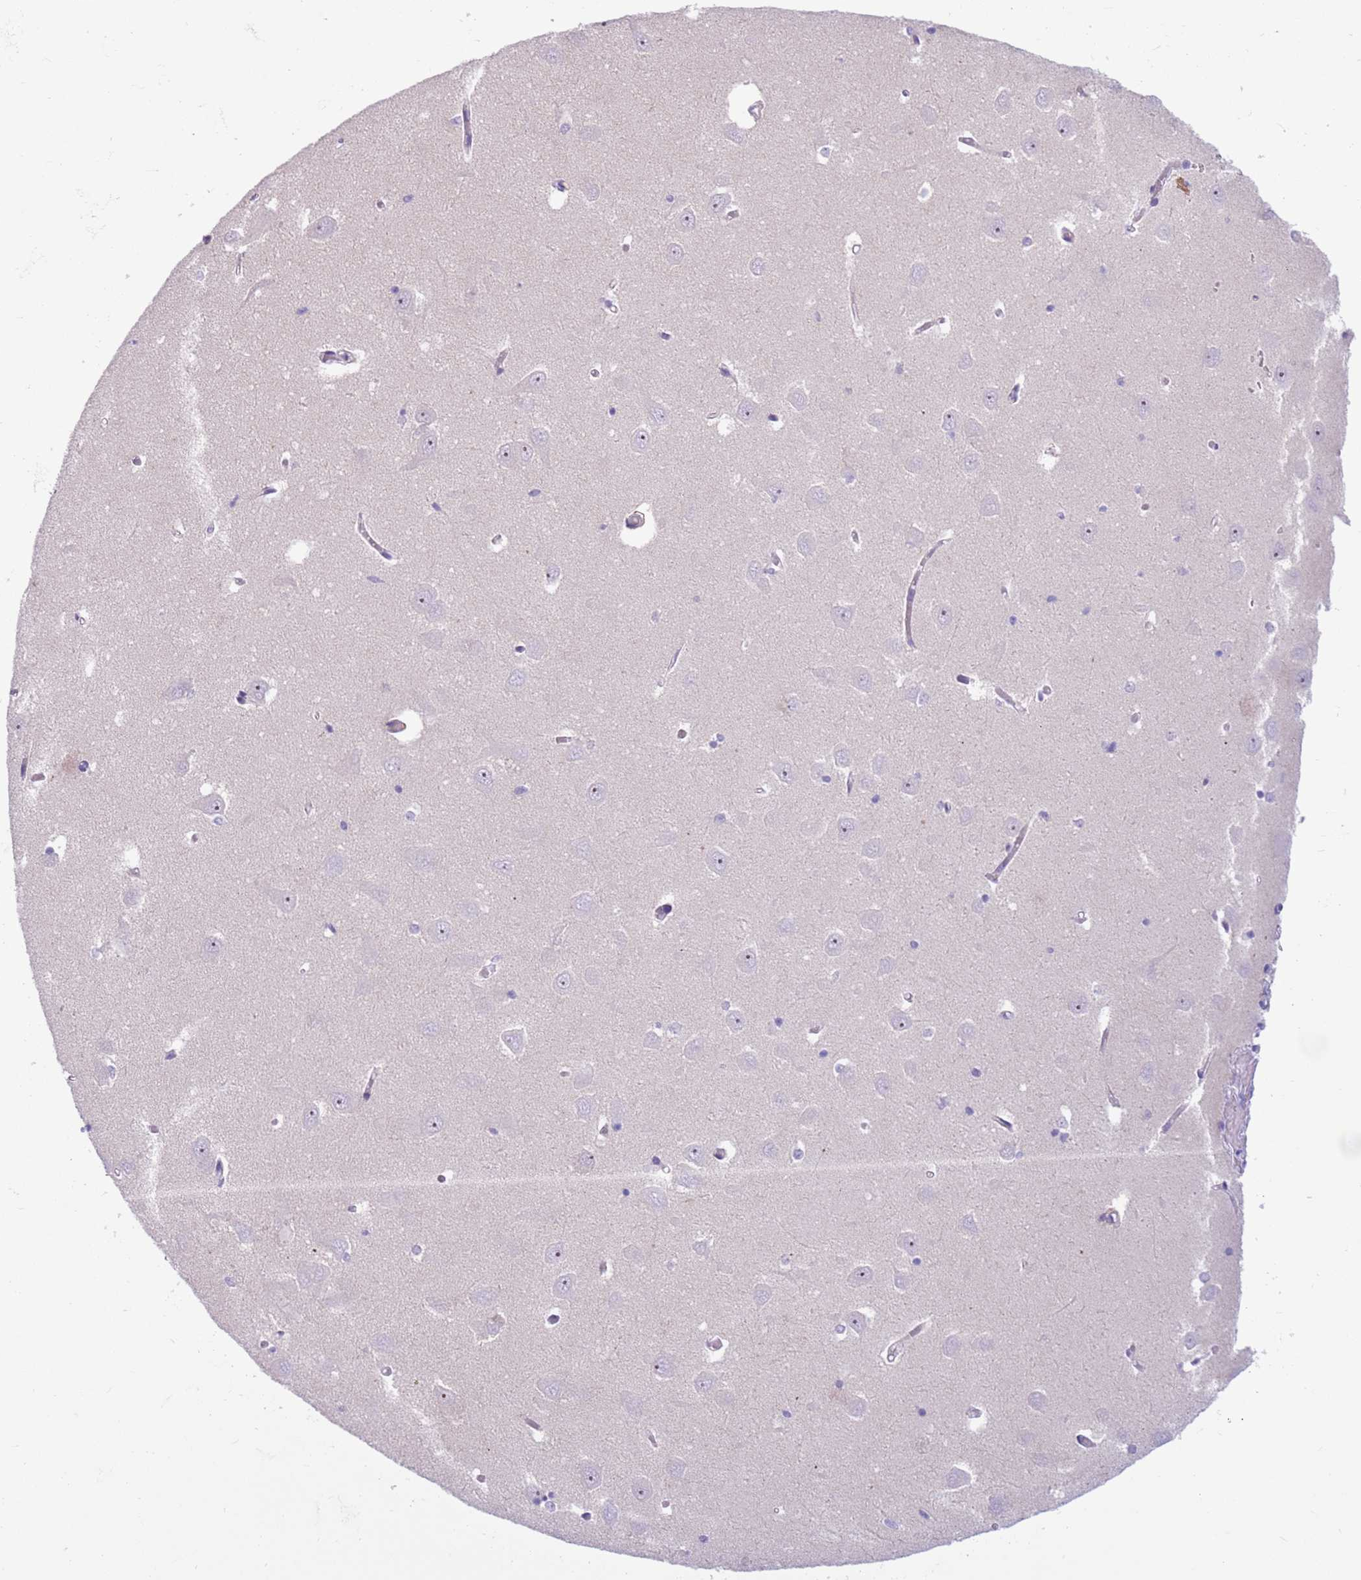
{"staining": {"intensity": "negative", "quantity": "none", "location": "none"}, "tissue": "hippocampus", "cell_type": "Glial cells", "image_type": "normal", "snomed": [{"axis": "morphology", "description": "Normal tissue, NOS"}, {"axis": "topography", "description": "Hippocampus"}], "caption": "Immunohistochemistry (IHC) micrograph of unremarkable hippocampus stained for a protein (brown), which shows no expression in glial cells.", "gene": "SNX6", "patient": {"sex": "male", "age": 70}}